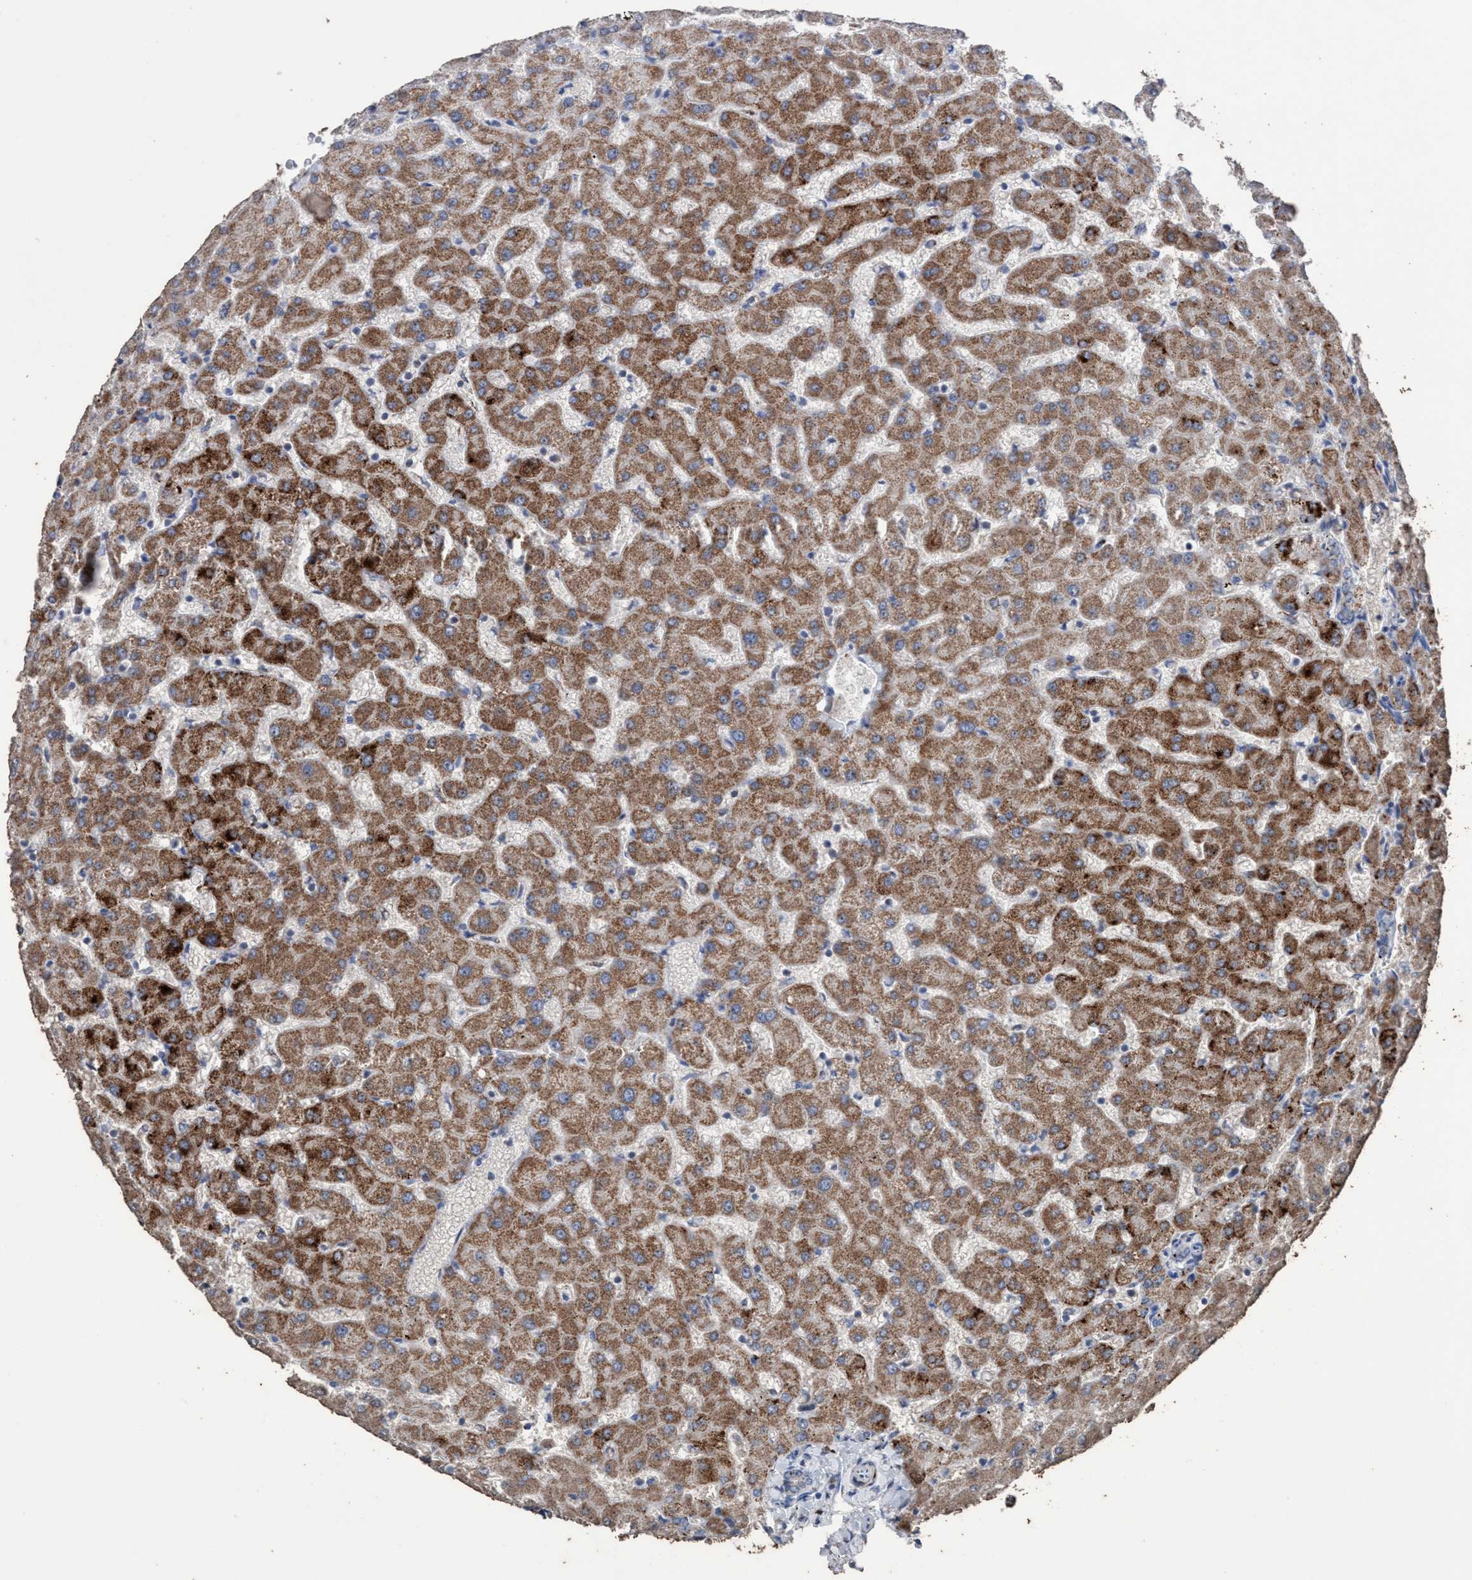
{"staining": {"intensity": "negative", "quantity": "none", "location": "none"}, "tissue": "liver", "cell_type": "Cholangiocytes", "image_type": "normal", "snomed": [{"axis": "morphology", "description": "Normal tissue, NOS"}, {"axis": "topography", "description": "Liver"}], "caption": "IHC image of unremarkable liver stained for a protein (brown), which shows no staining in cholangiocytes.", "gene": "RSAD1", "patient": {"sex": "female", "age": 63}}